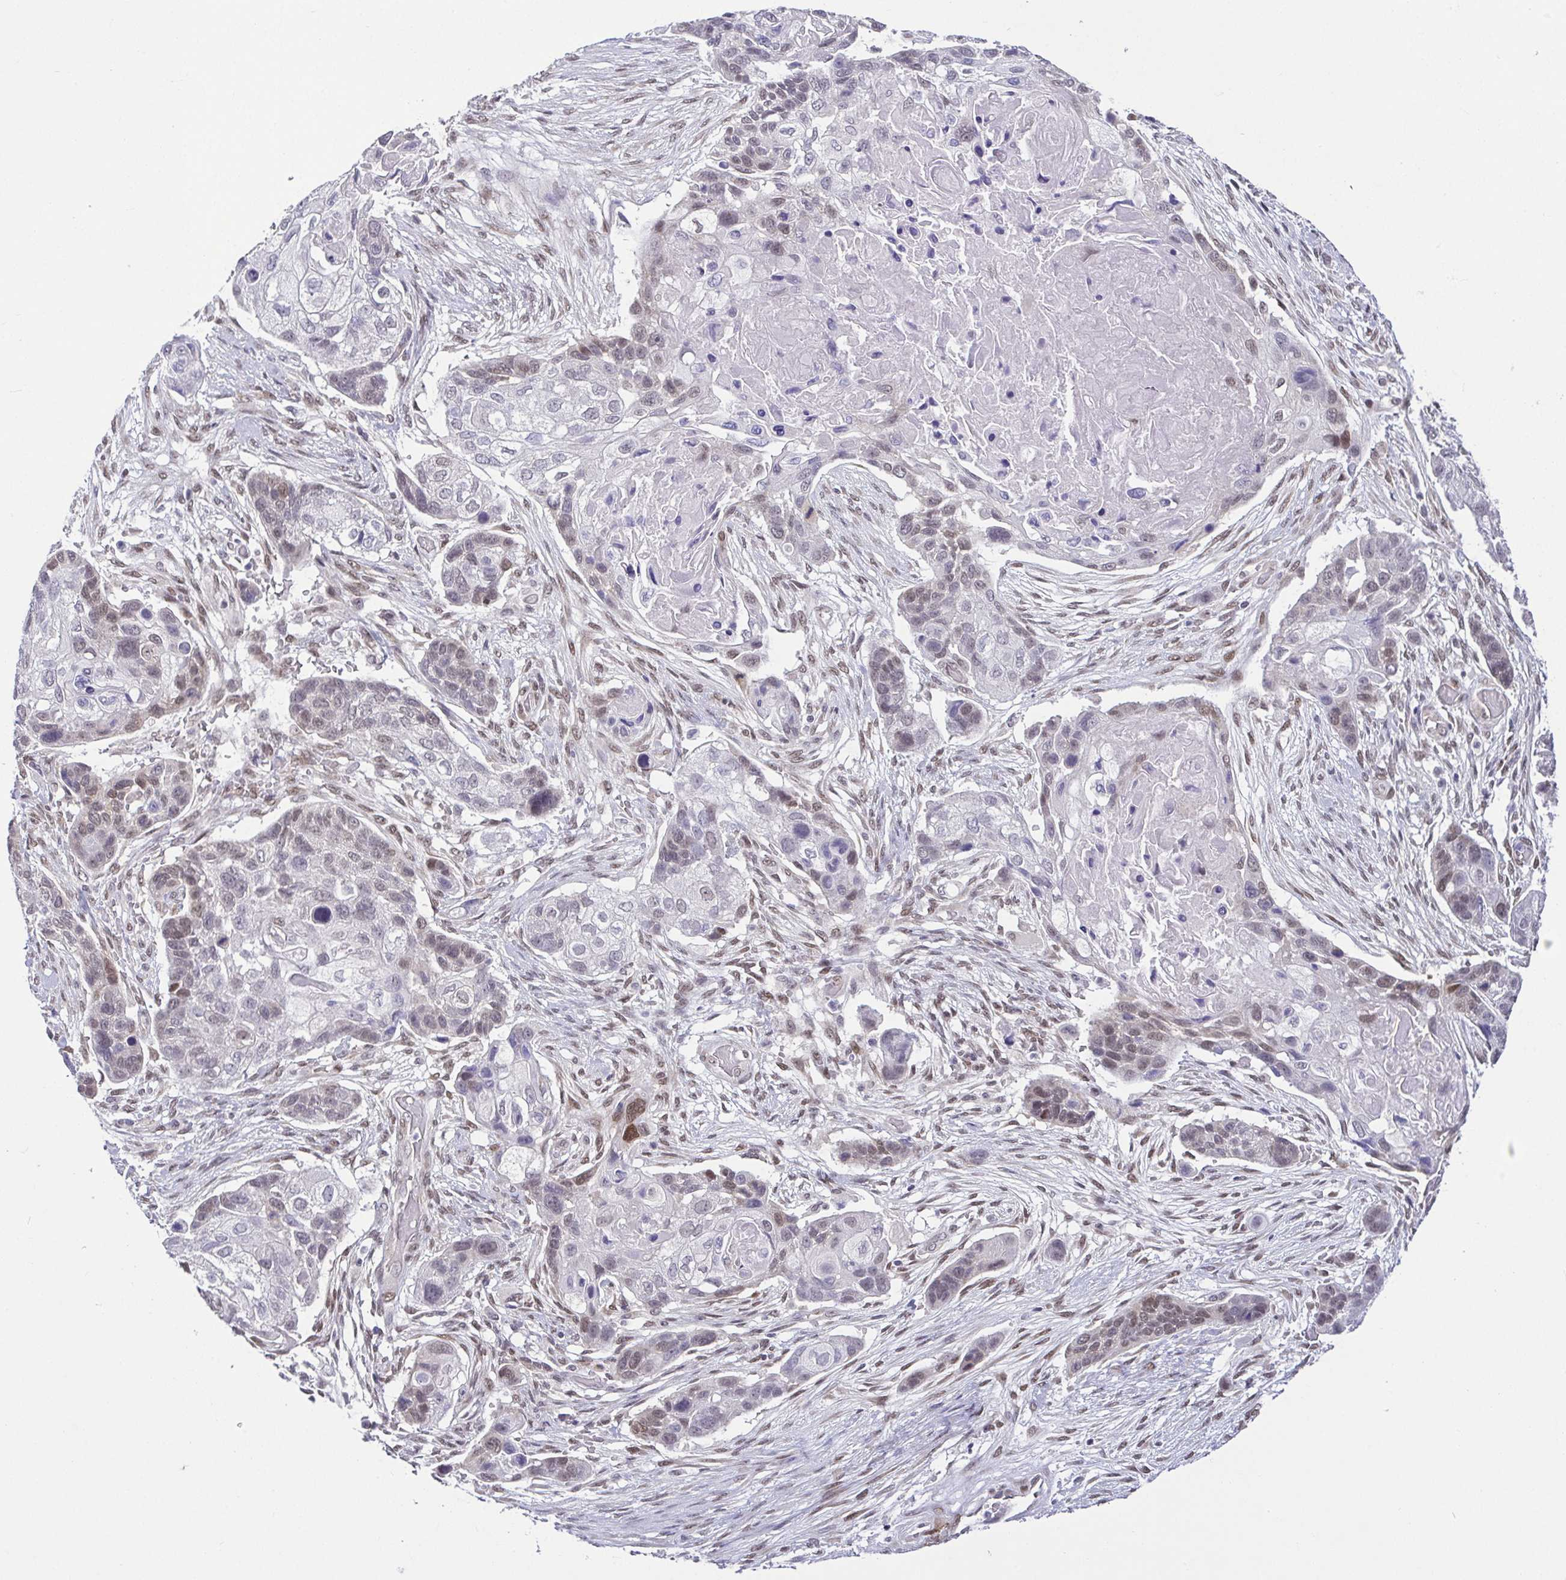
{"staining": {"intensity": "weak", "quantity": "<25%", "location": "nuclear"}, "tissue": "lung cancer", "cell_type": "Tumor cells", "image_type": "cancer", "snomed": [{"axis": "morphology", "description": "Squamous cell carcinoma, NOS"}, {"axis": "topography", "description": "Lung"}], "caption": "A photomicrograph of lung squamous cell carcinoma stained for a protein exhibits no brown staining in tumor cells. (Stains: DAB (3,3'-diaminobenzidine) immunohistochemistry (IHC) with hematoxylin counter stain, Microscopy: brightfield microscopy at high magnification).", "gene": "RBM3", "patient": {"sex": "male", "age": 69}}